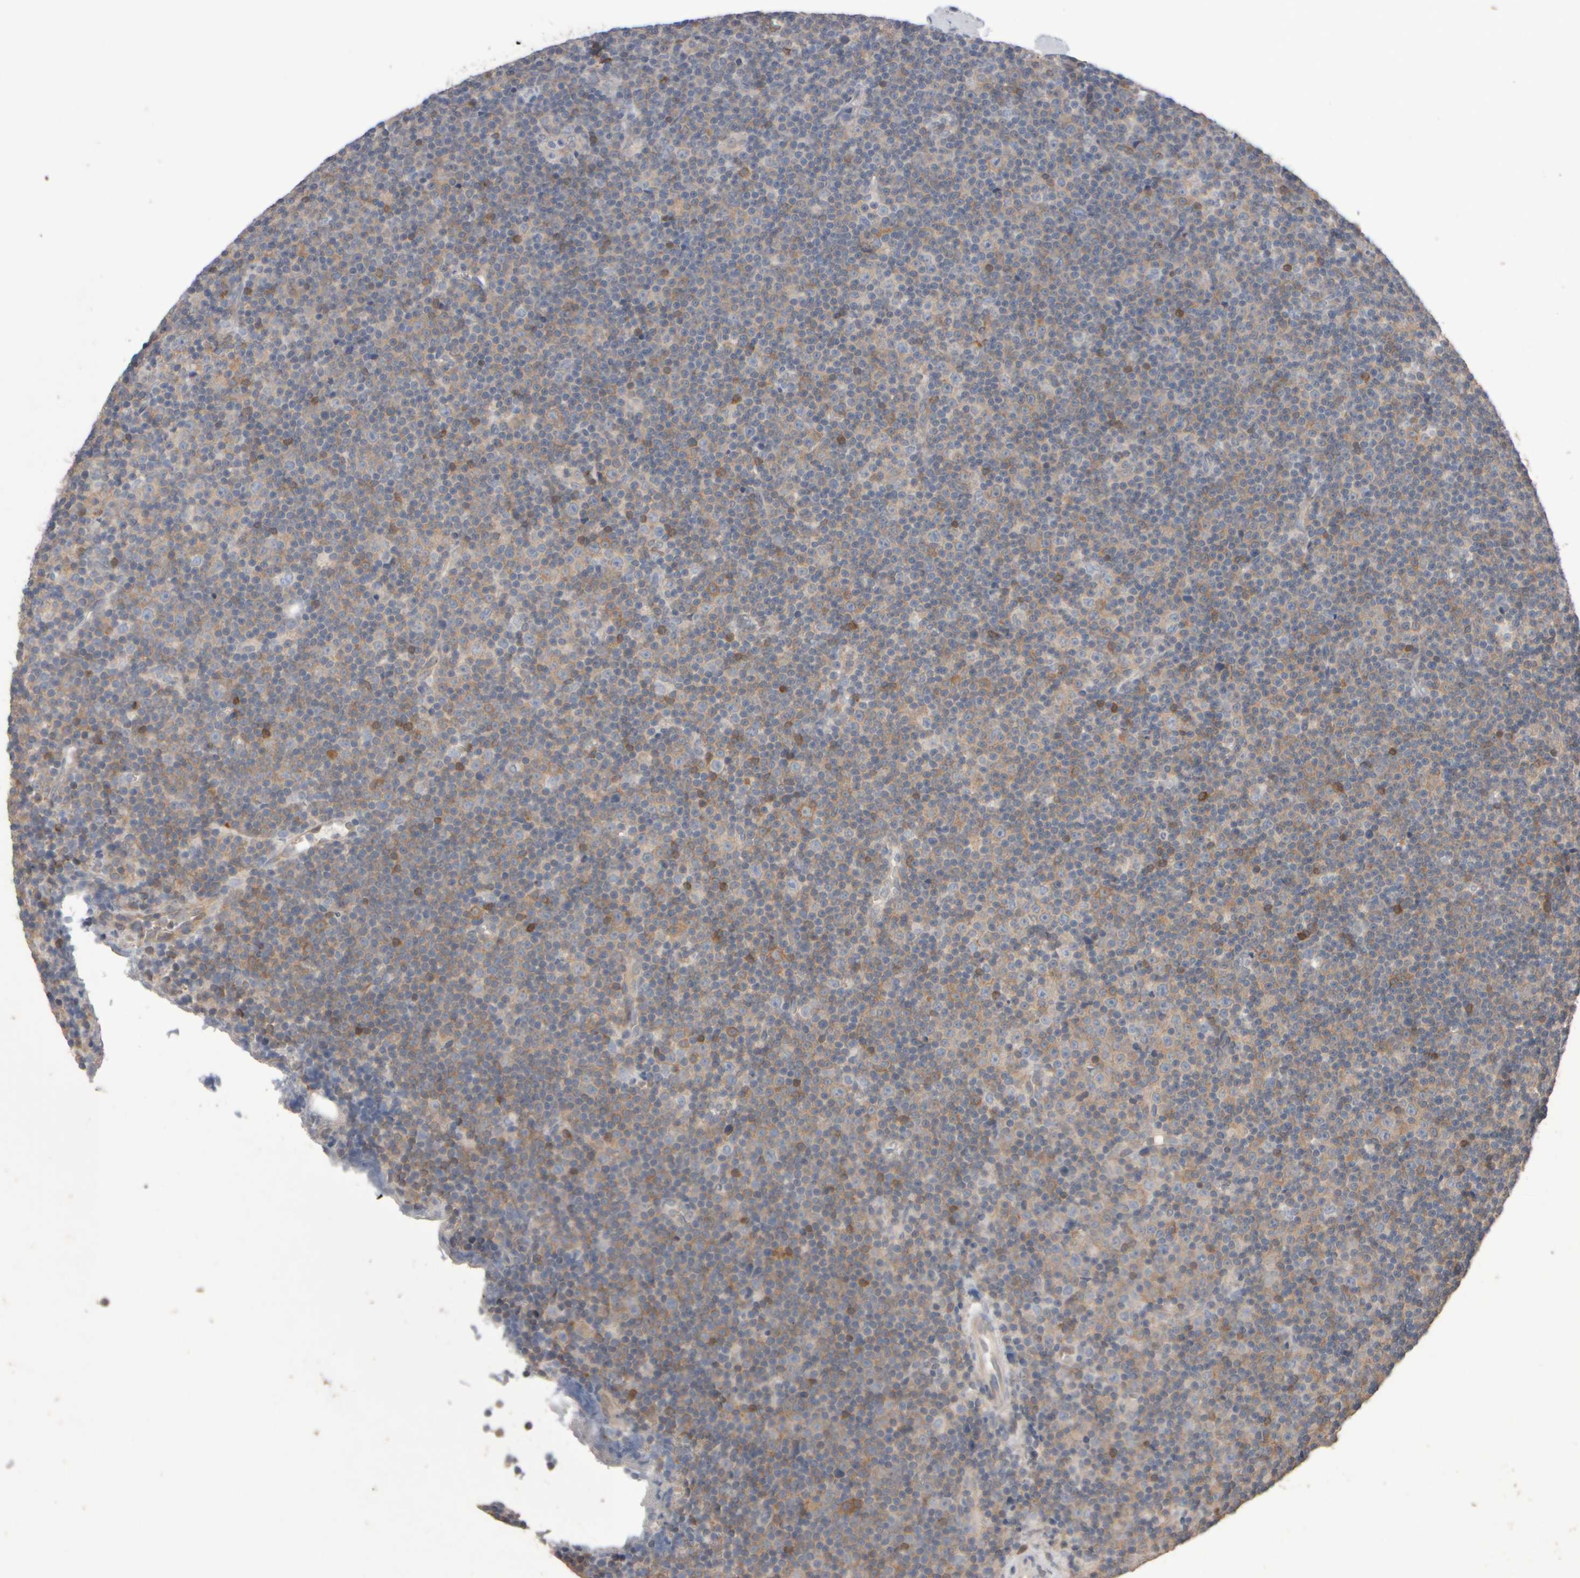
{"staining": {"intensity": "weak", "quantity": "<25%", "location": "cytoplasmic/membranous"}, "tissue": "lymphoma", "cell_type": "Tumor cells", "image_type": "cancer", "snomed": [{"axis": "morphology", "description": "Malignant lymphoma, non-Hodgkin's type, Low grade"}, {"axis": "topography", "description": "Lymph node"}], "caption": "Immunohistochemistry (IHC) micrograph of low-grade malignant lymphoma, non-Hodgkin's type stained for a protein (brown), which reveals no staining in tumor cells.", "gene": "EPHX2", "patient": {"sex": "female", "age": 67}}